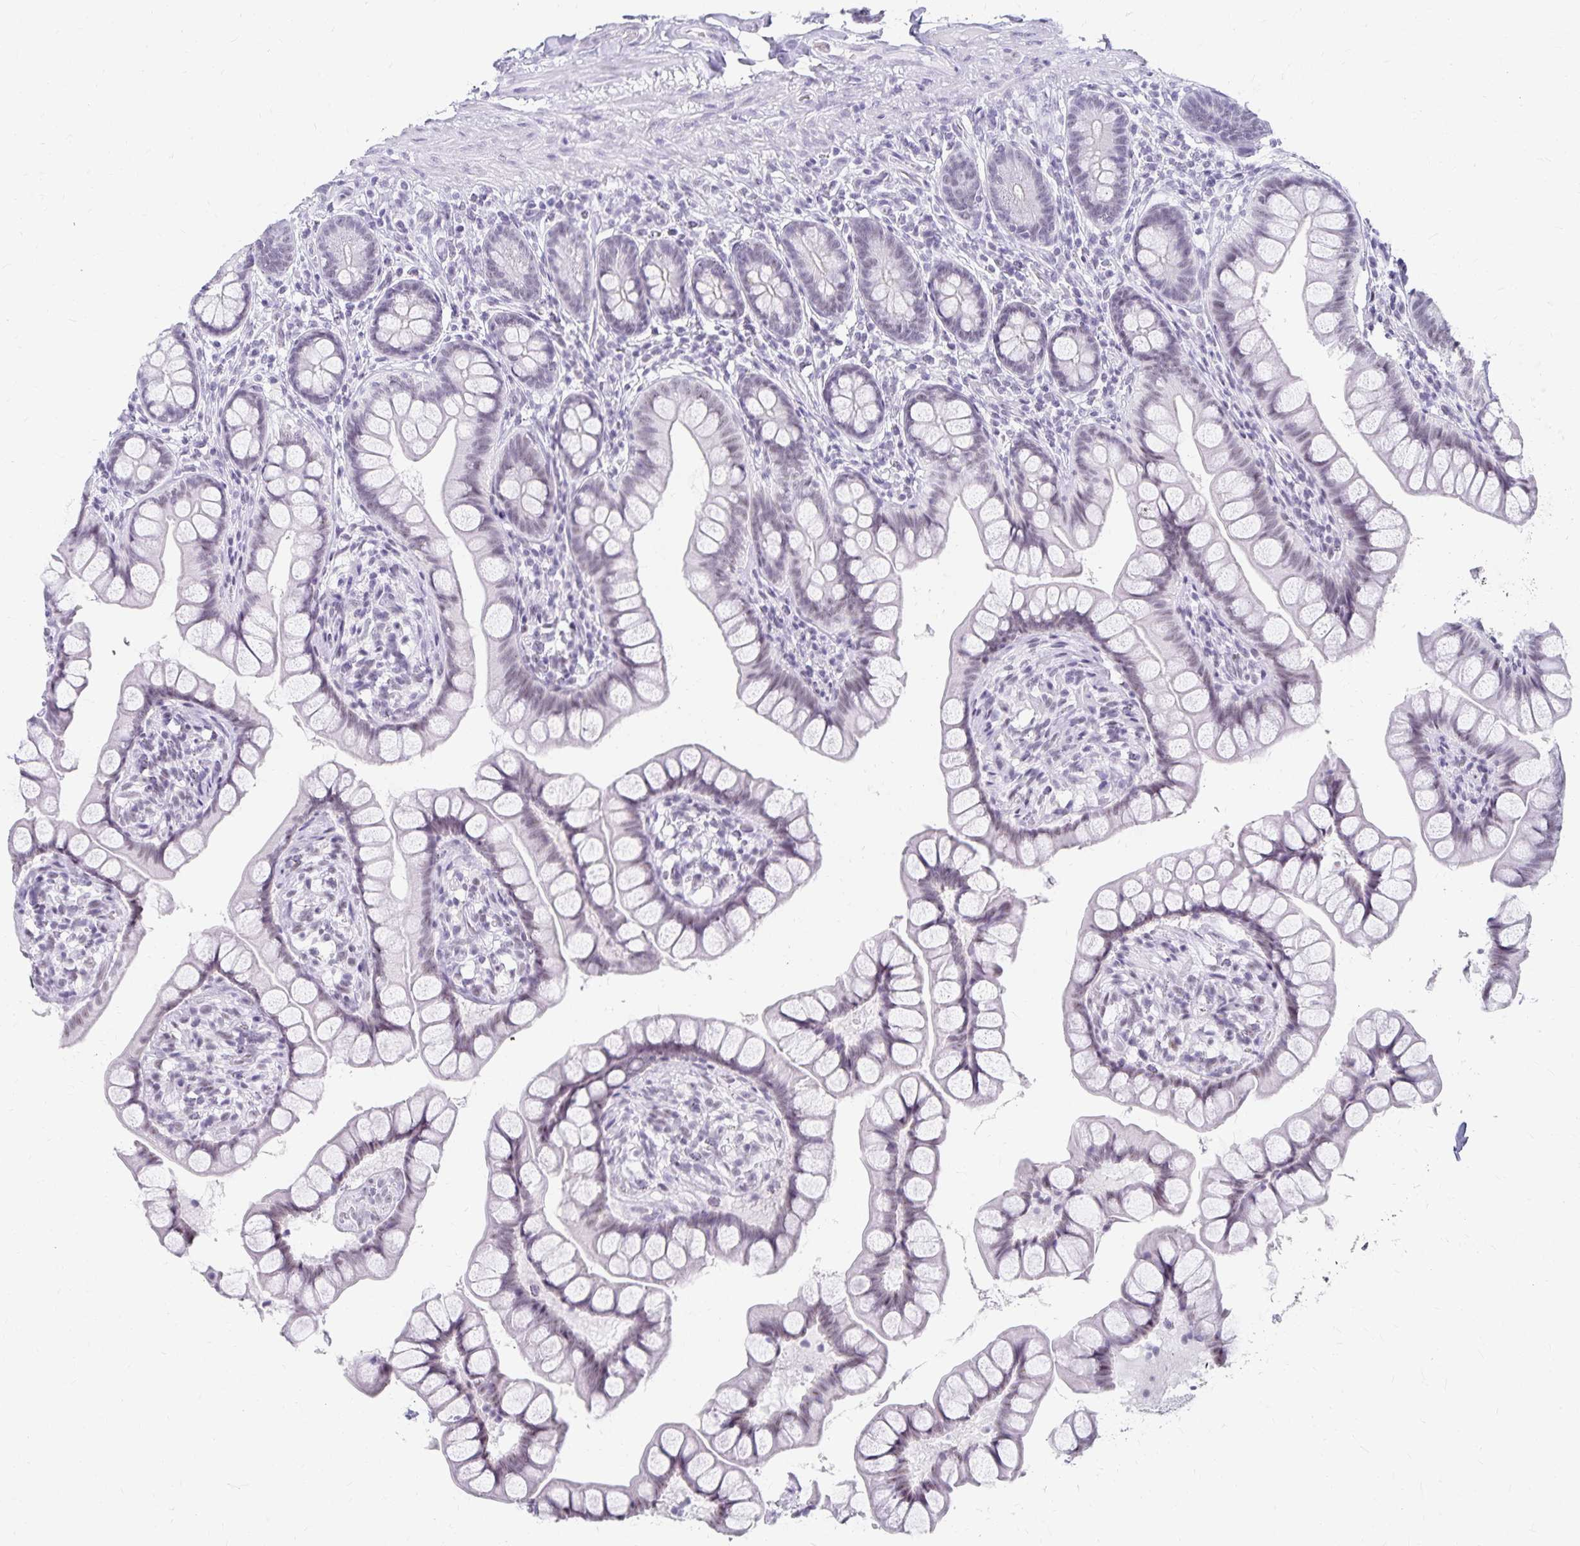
{"staining": {"intensity": "weak", "quantity": "<25%", "location": "nuclear"}, "tissue": "small intestine", "cell_type": "Glandular cells", "image_type": "normal", "snomed": [{"axis": "morphology", "description": "Normal tissue, NOS"}, {"axis": "topography", "description": "Small intestine"}], "caption": "Immunohistochemistry (IHC) of normal small intestine displays no expression in glandular cells.", "gene": "C20orf85", "patient": {"sex": "male", "age": 70}}